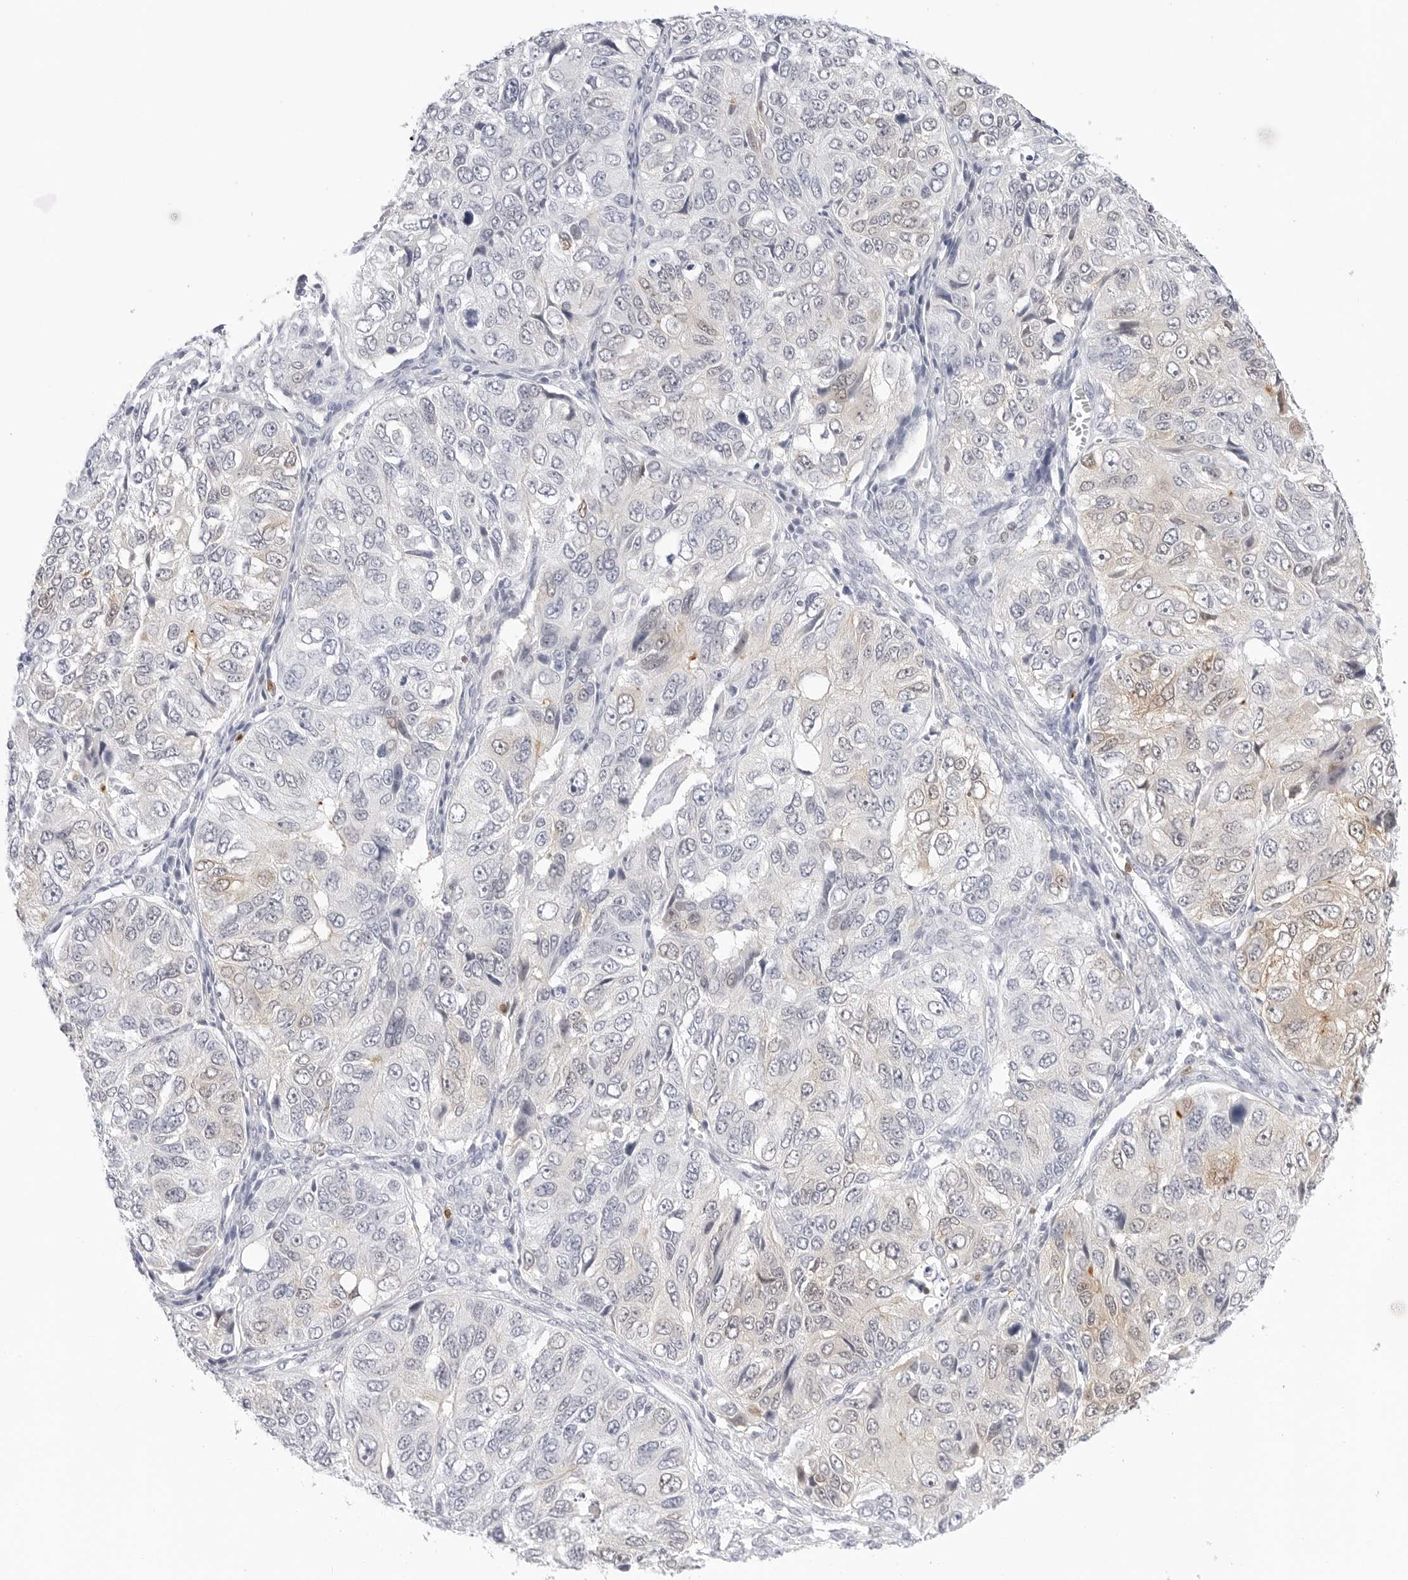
{"staining": {"intensity": "weak", "quantity": "<25%", "location": "cytoplasmic/membranous"}, "tissue": "ovarian cancer", "cell_type": "Tumor cells", "image_type": "cancer", "snomed": [{"axis": "morphology", "description": "Carcinoma, endometroid"}, {"axis": "topography", "description": "Ovary"}], "caption": "Immunohistochemical staining of ovarian cancer (endometroid carcinoma) shows no significant expression in tumor cells.", "gene": "SLC9A3R1", "patient": {"sex": "female", "age": 51}}